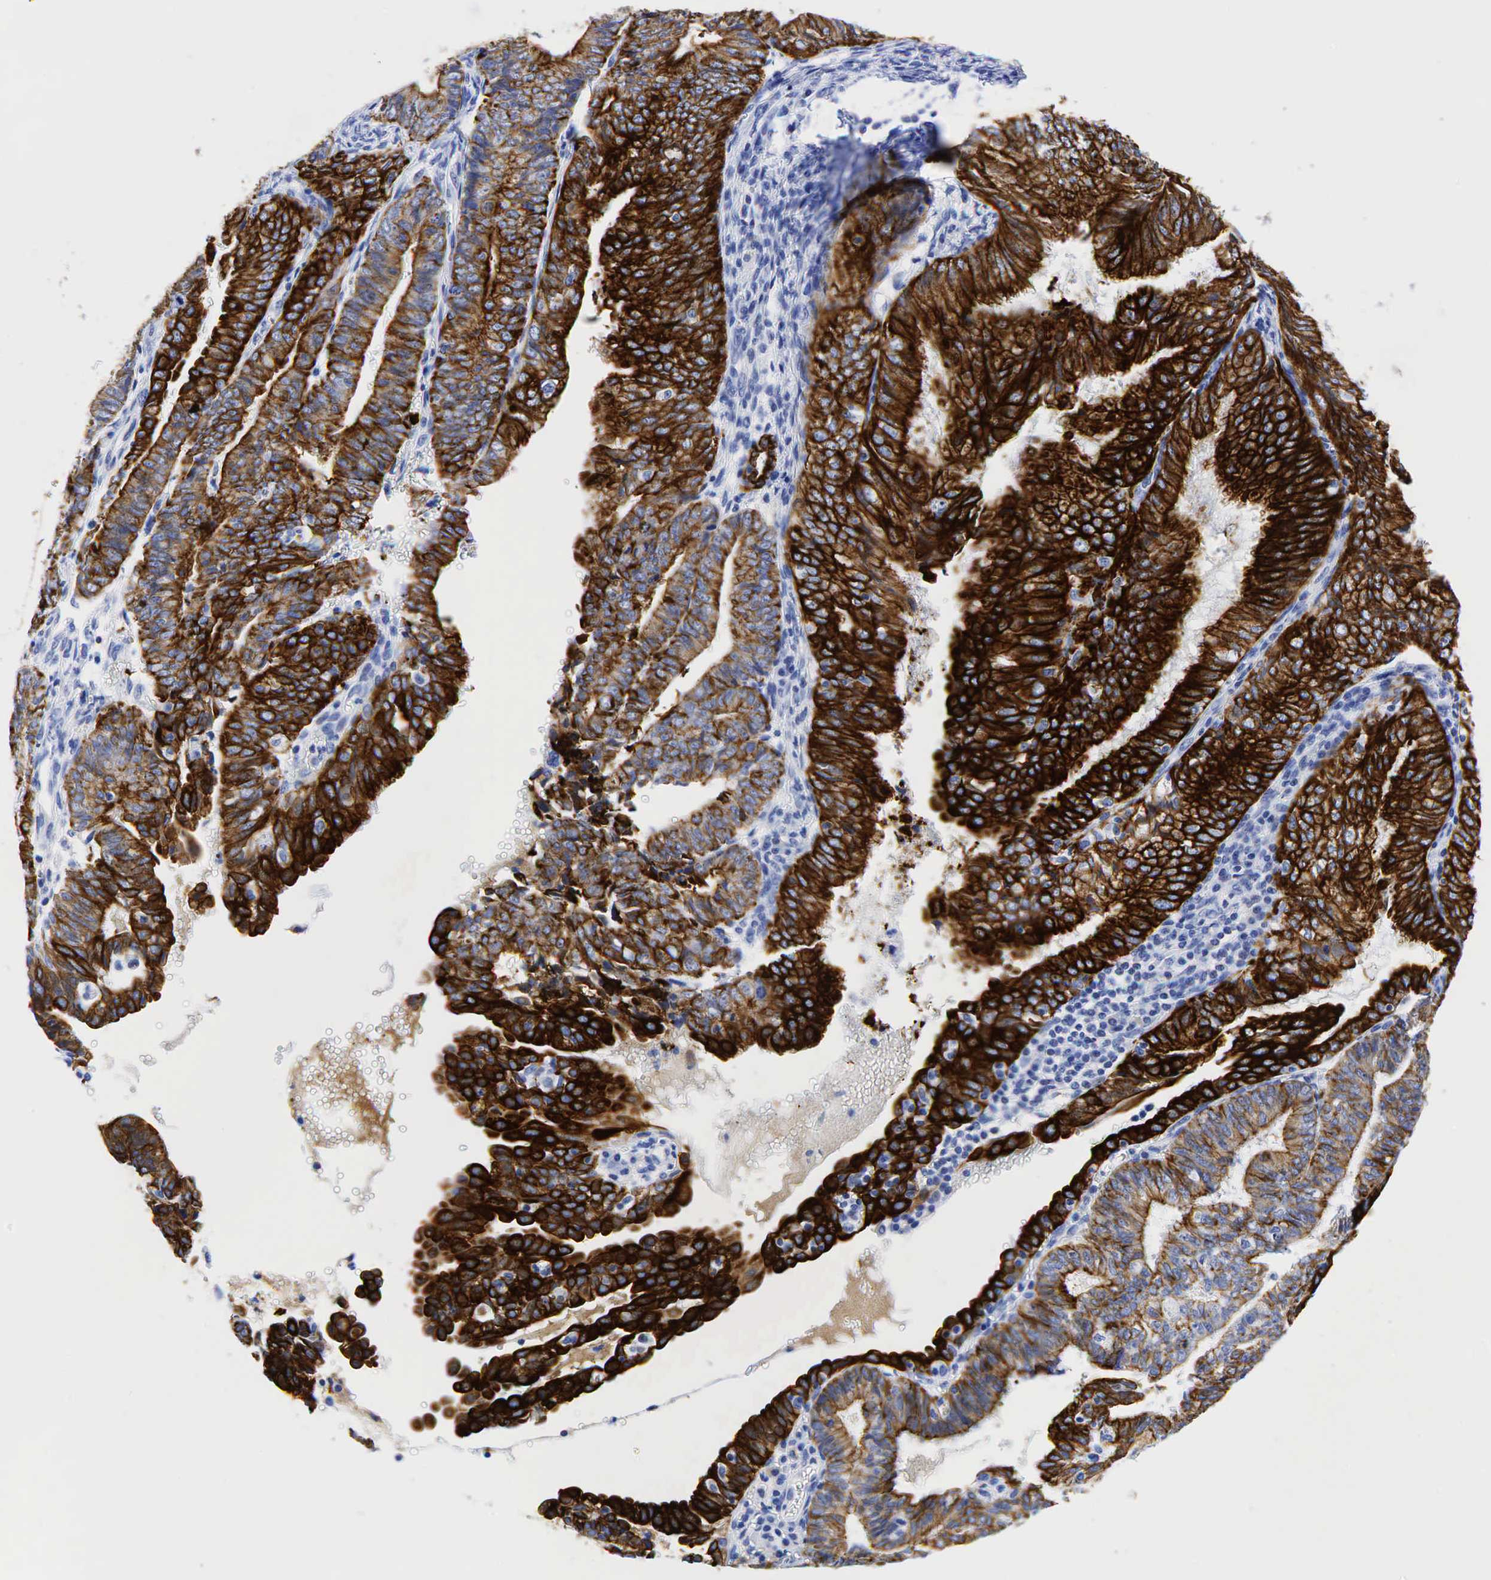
{"staining": {"intensity": "strong", "quantity": ">75%", "location": "cytoplasmic/membranous"}, "tissue": "endometrial cancer", "cell_type": "Tumor cells", "image_type": "cancer", "snomed": [{"axis": "morphology", "description": "Adenocarcinoma, NOS"}, {"axis": "topography", "description": "Endometrium"}], "caption": "Immunohistochemistry (DAB) staining of endometrial cancer (adenocarcinoma) reveals strong cytoplasmic/membranous protein positivity in about >75% of tumor cells.", "gene": "KRT18", "patient": {"sex": "female", "age": 66}}